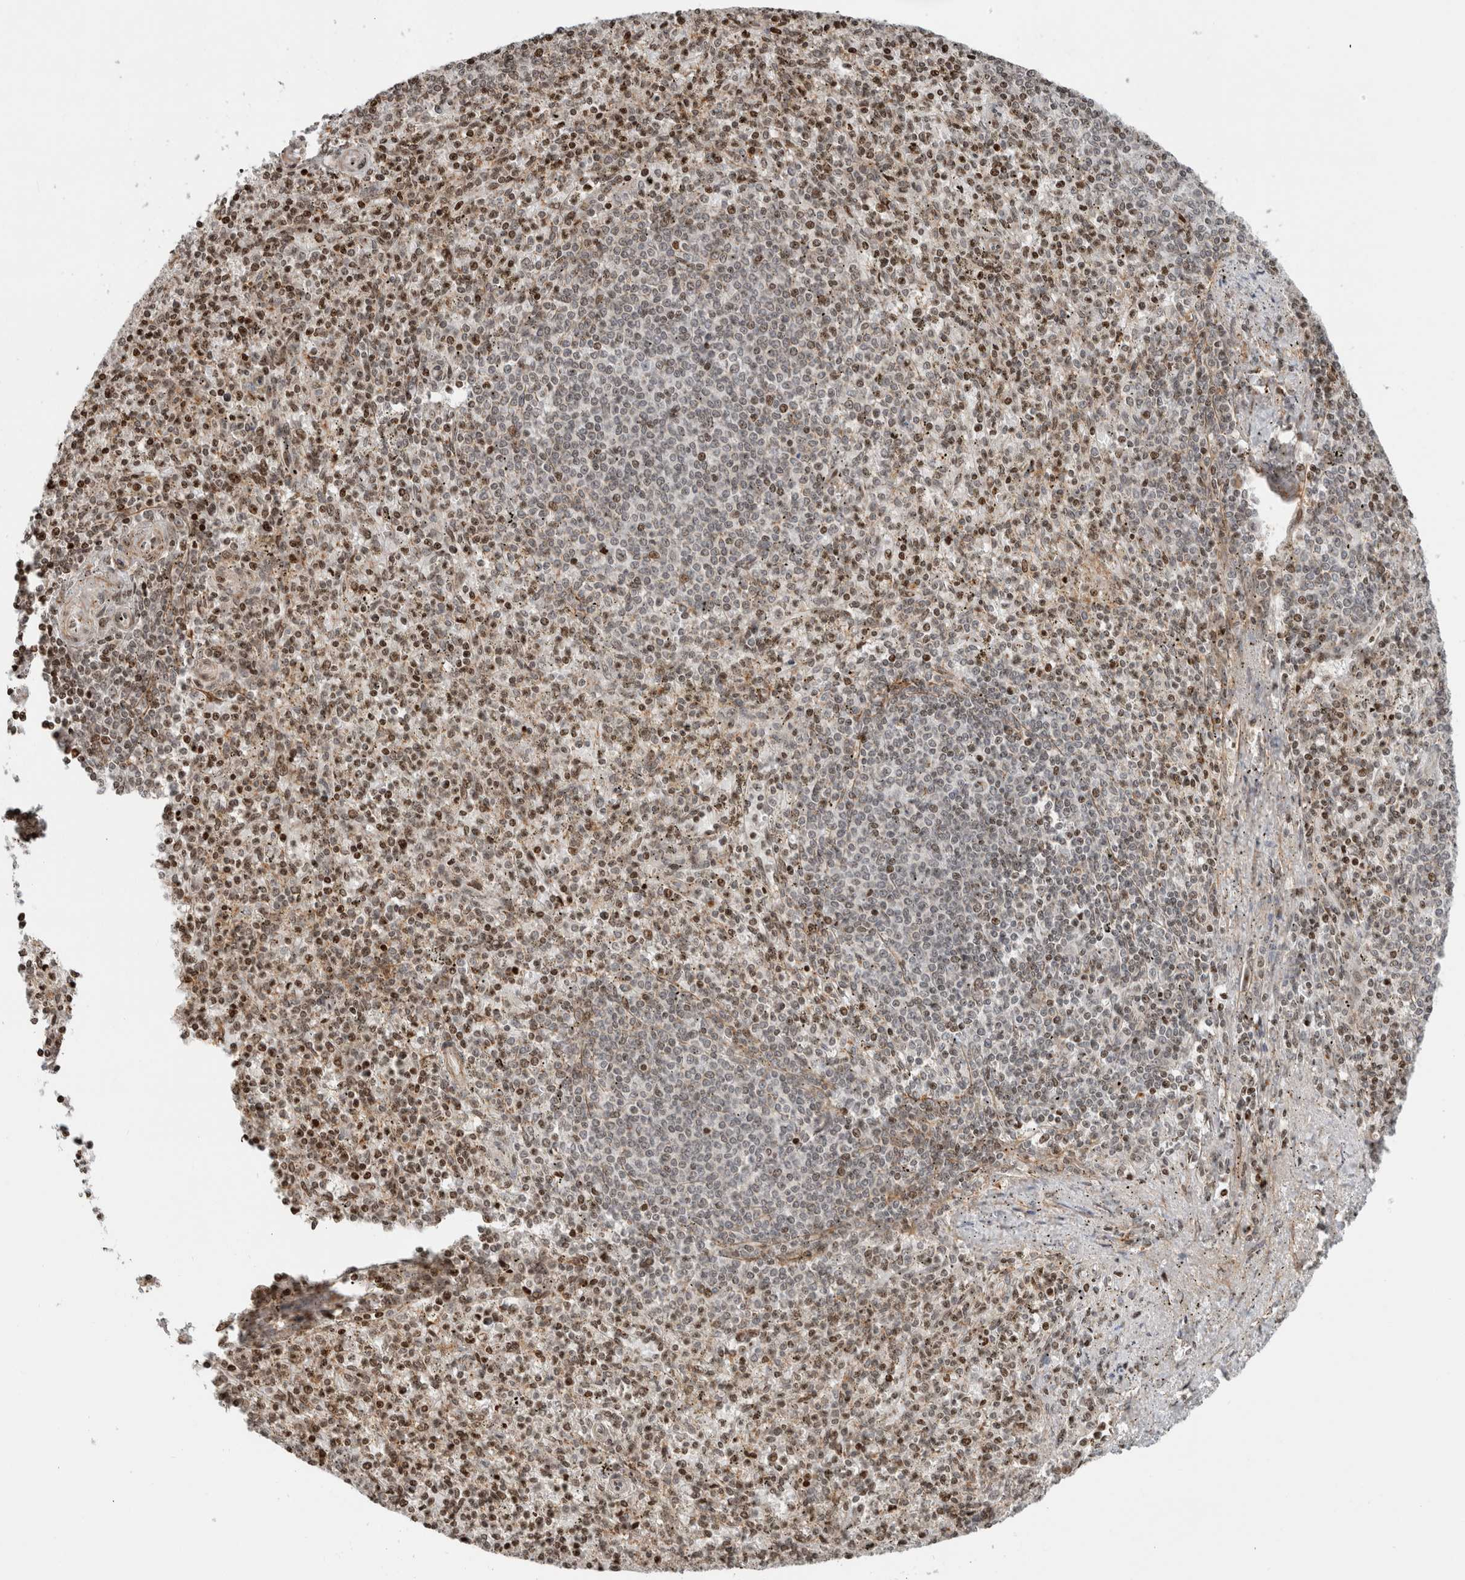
{"staining": {"intensity": "moderate", "quantity": ">75%", "location": "nuclear"}, "tissue": "spleen", "cell_type": "Cells in red pulp", "image_type": "normal", "snomed": [{"axis": "morphology", "description": "Normal tissue, NOS"}, {"axis": "topography", "description": "Spleen"}], "caption": "Immunohistochemical staining of benign spleen displays >75% levels of moderate nuclear protein staining in about >75% of cells in red pulp. Nuclei are stained in blue.", "gene": "GINS4", "patient": {"sex": "male", "age": 72}}